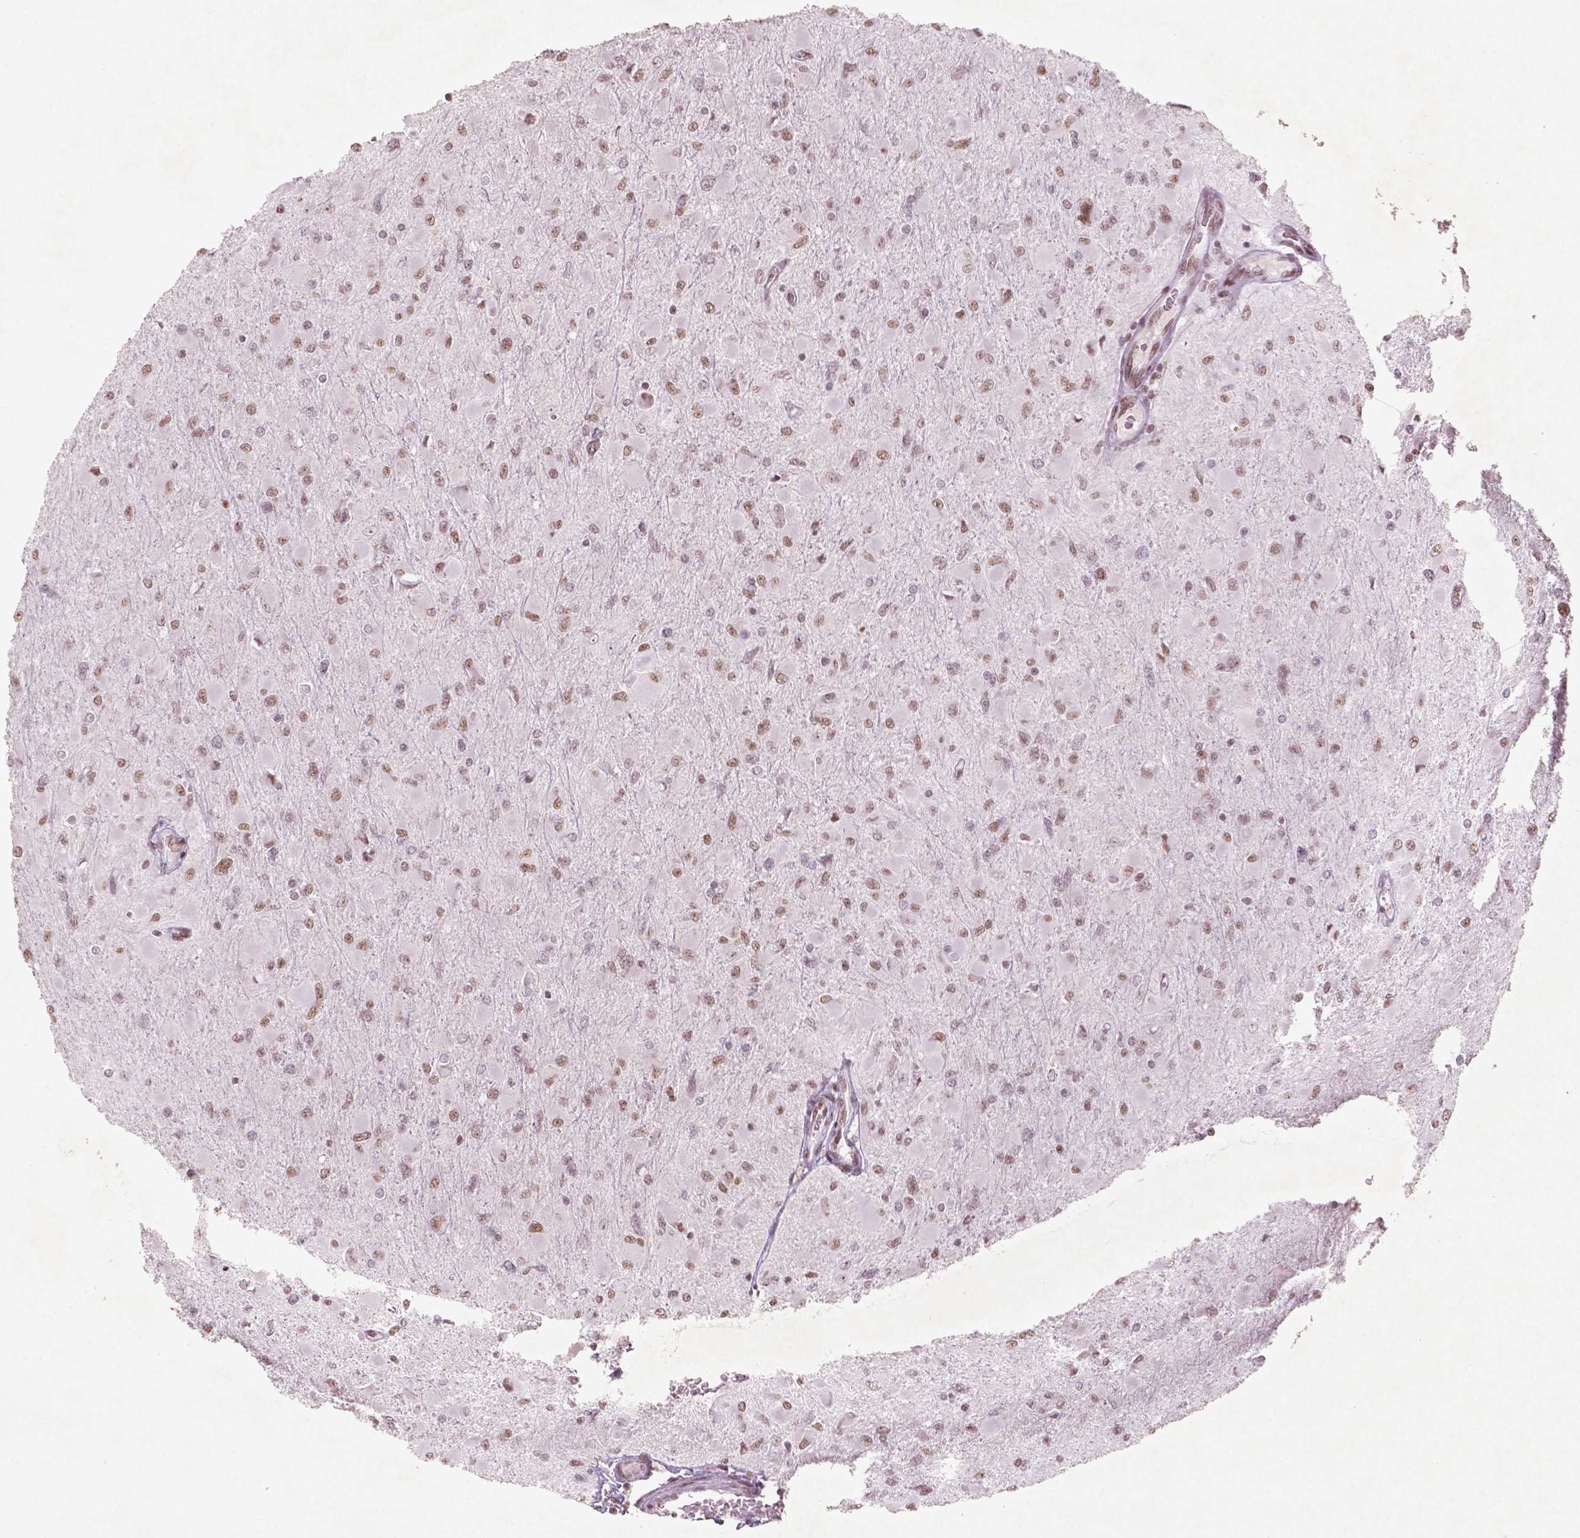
{"staining": {"intensity": "moderate", "quantity": ">75%", "location": "nuclear"}, "tissue": "glioma", "cell_type": "Tumor cells", "image_type": "cancer", "snomed": [{"axis": "morphology", "description": "Glioma, malignant, High grade"}, {"axis": "topography", "description": "Cerebral cortex"}], "caption": "Human glioma stained with a protein marker displays moderate staining in tumor cells.", "gene": "HMG20B", "patient": {"sex": "female", "age": 36}}